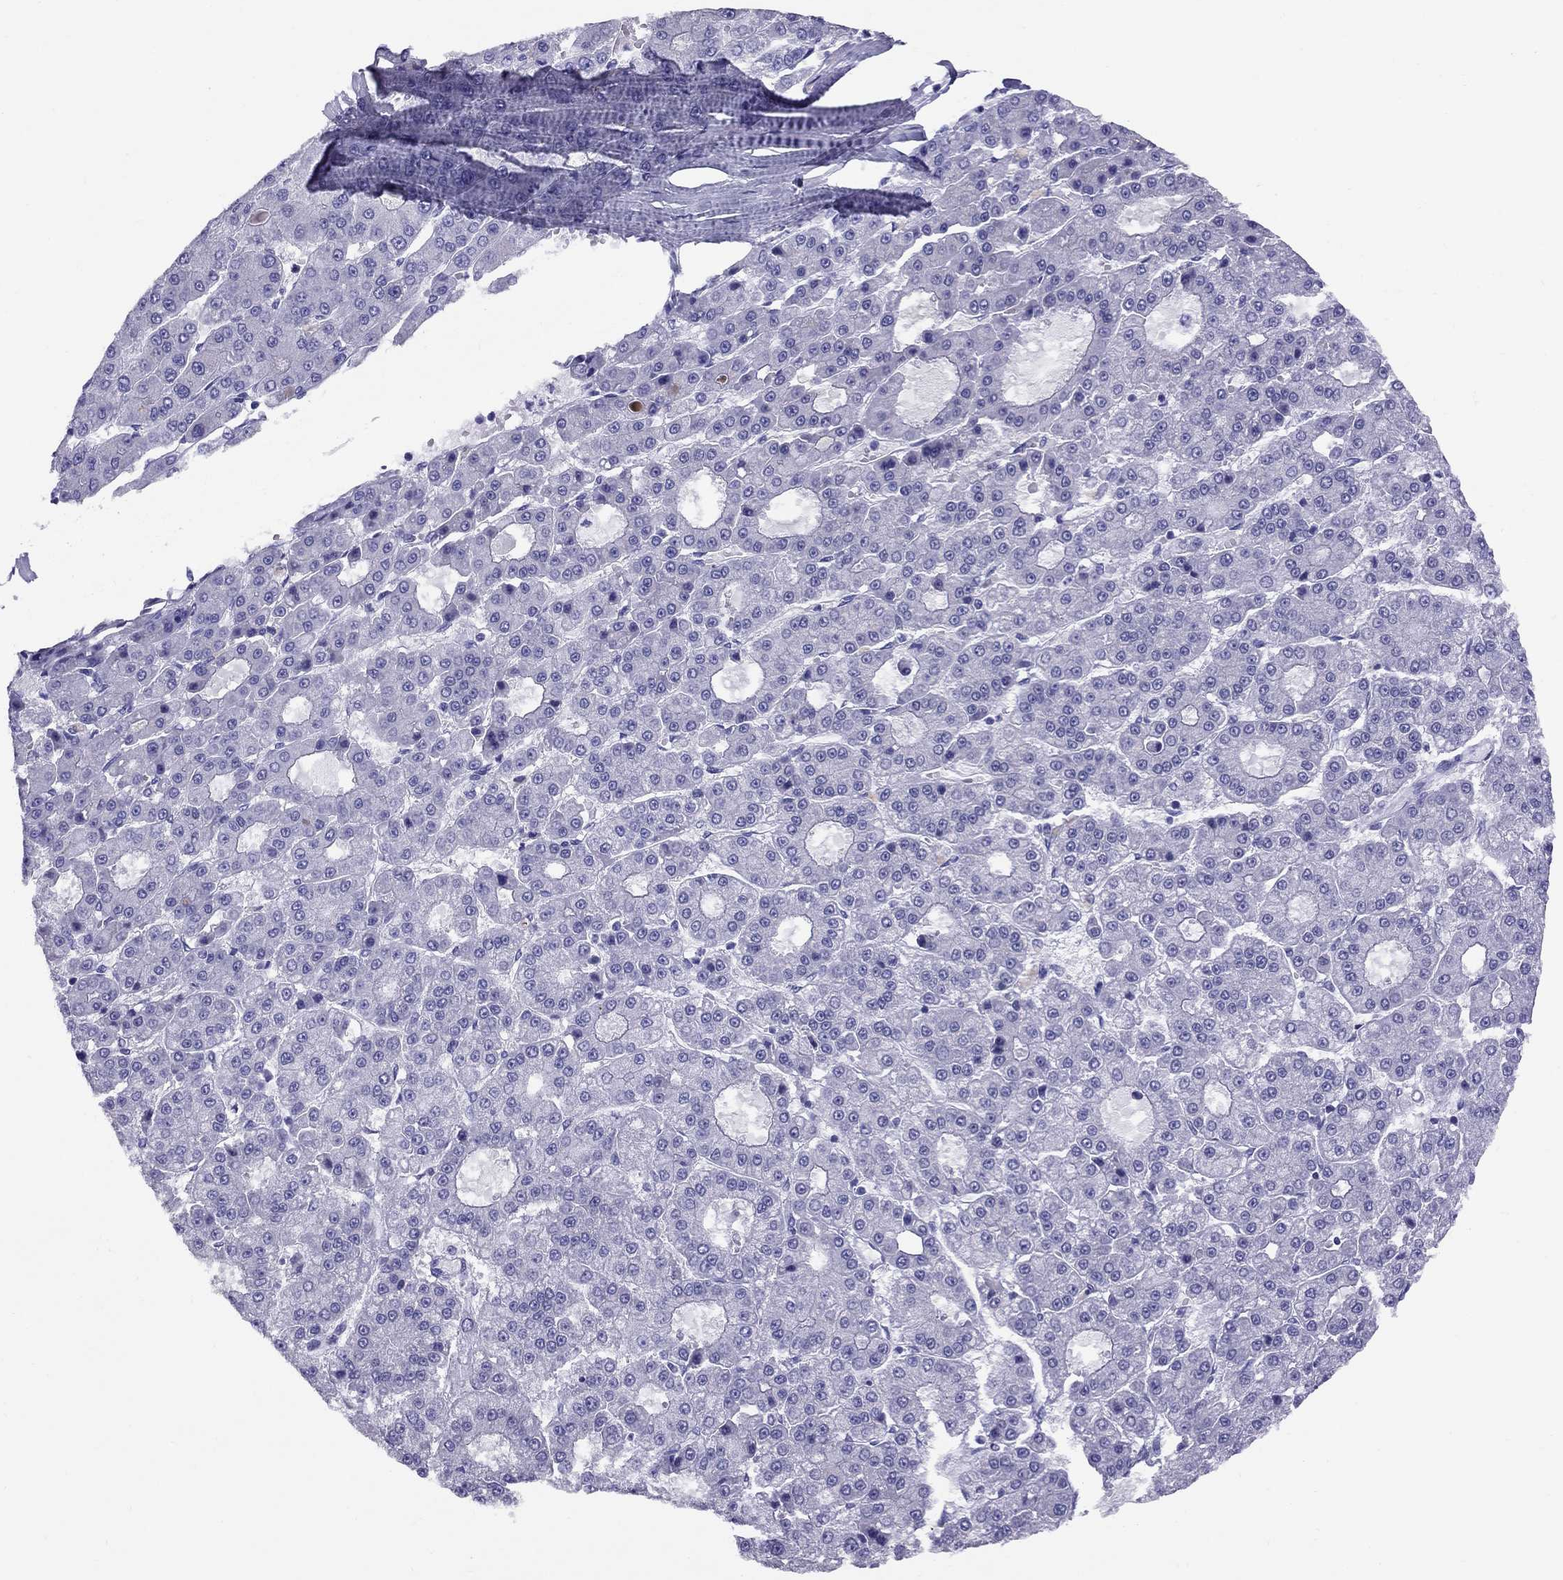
{"staining": {"intensity": "negative", "quantity": "none", "location": "none"}, "tissue": "liver cancer", "cell_type": "Tumor cells", "image_type": "cancer", "snomed": [{"axis": "morphology", "description": "Carcinoma, Hepatocellular, NOS"}, {"axis": "topography", "description": "Liver"}], "caption": "Immunohistochemistry photomicrograph of liver hepatocellular carcinoma stained for a protein (brown), which shows no positivity in tumor cells.", "gene": "AVPR1B", "patient": {"sex": "male", "age": 70}}